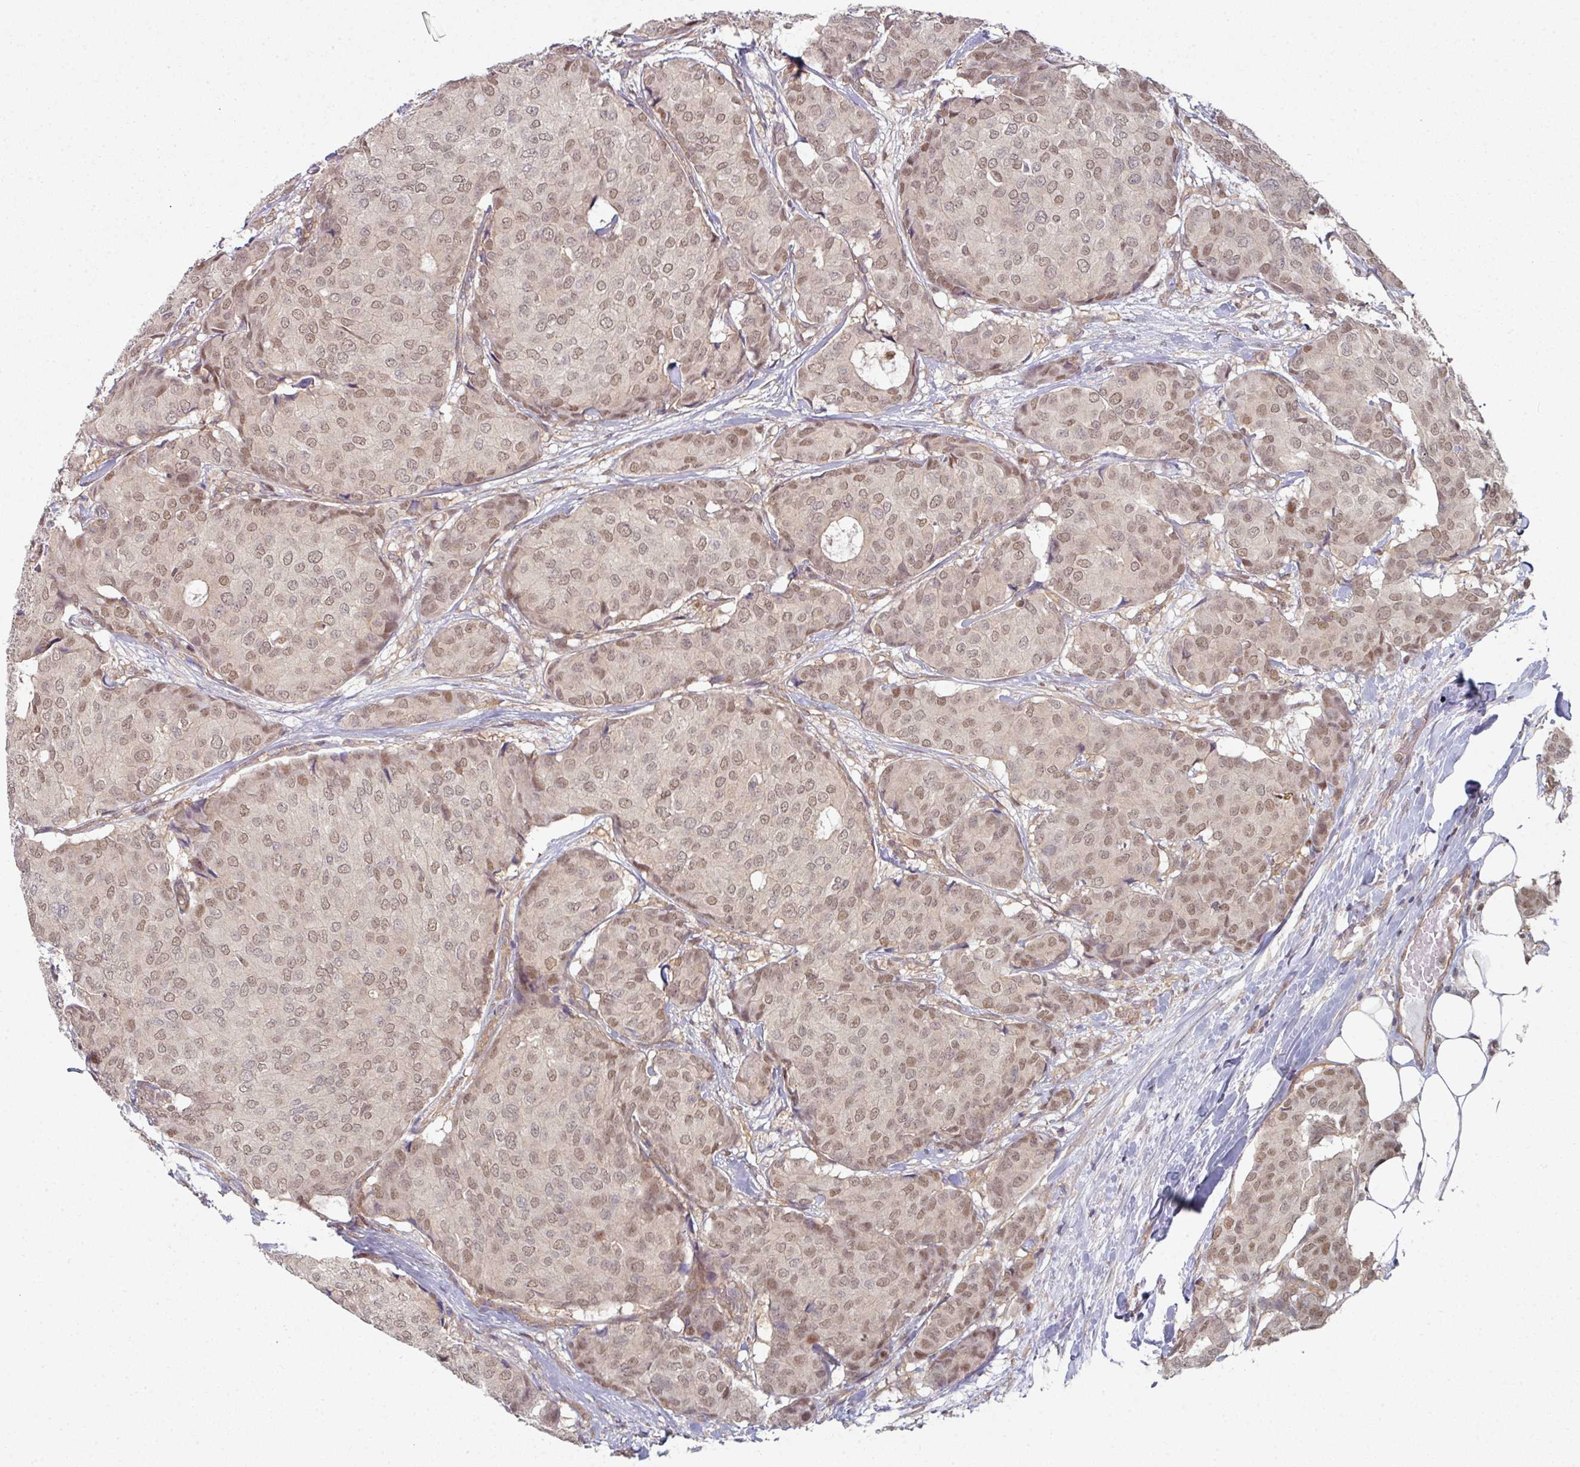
{"staining": {"intensity": "moderate", "quantity": ">75%", "location": "nuclear"}, "tissue": "breast cancer", "cell_type": "Tumor cells", "image_type": "cancer", "snomed": [{"axis": "morphology", "description": "Duct carcinoma"}, {"axis": "topography", "description": "Breast"}], "caption": "There is medium levels of moderate nuclear staining in tumor cells of infiltrating ductal carcinoma (breast), as demonstrated by immunohistochemical staining (brown color).", "gene": "PSME3IP1", "patient": {"sex": "female", "age": 75}}